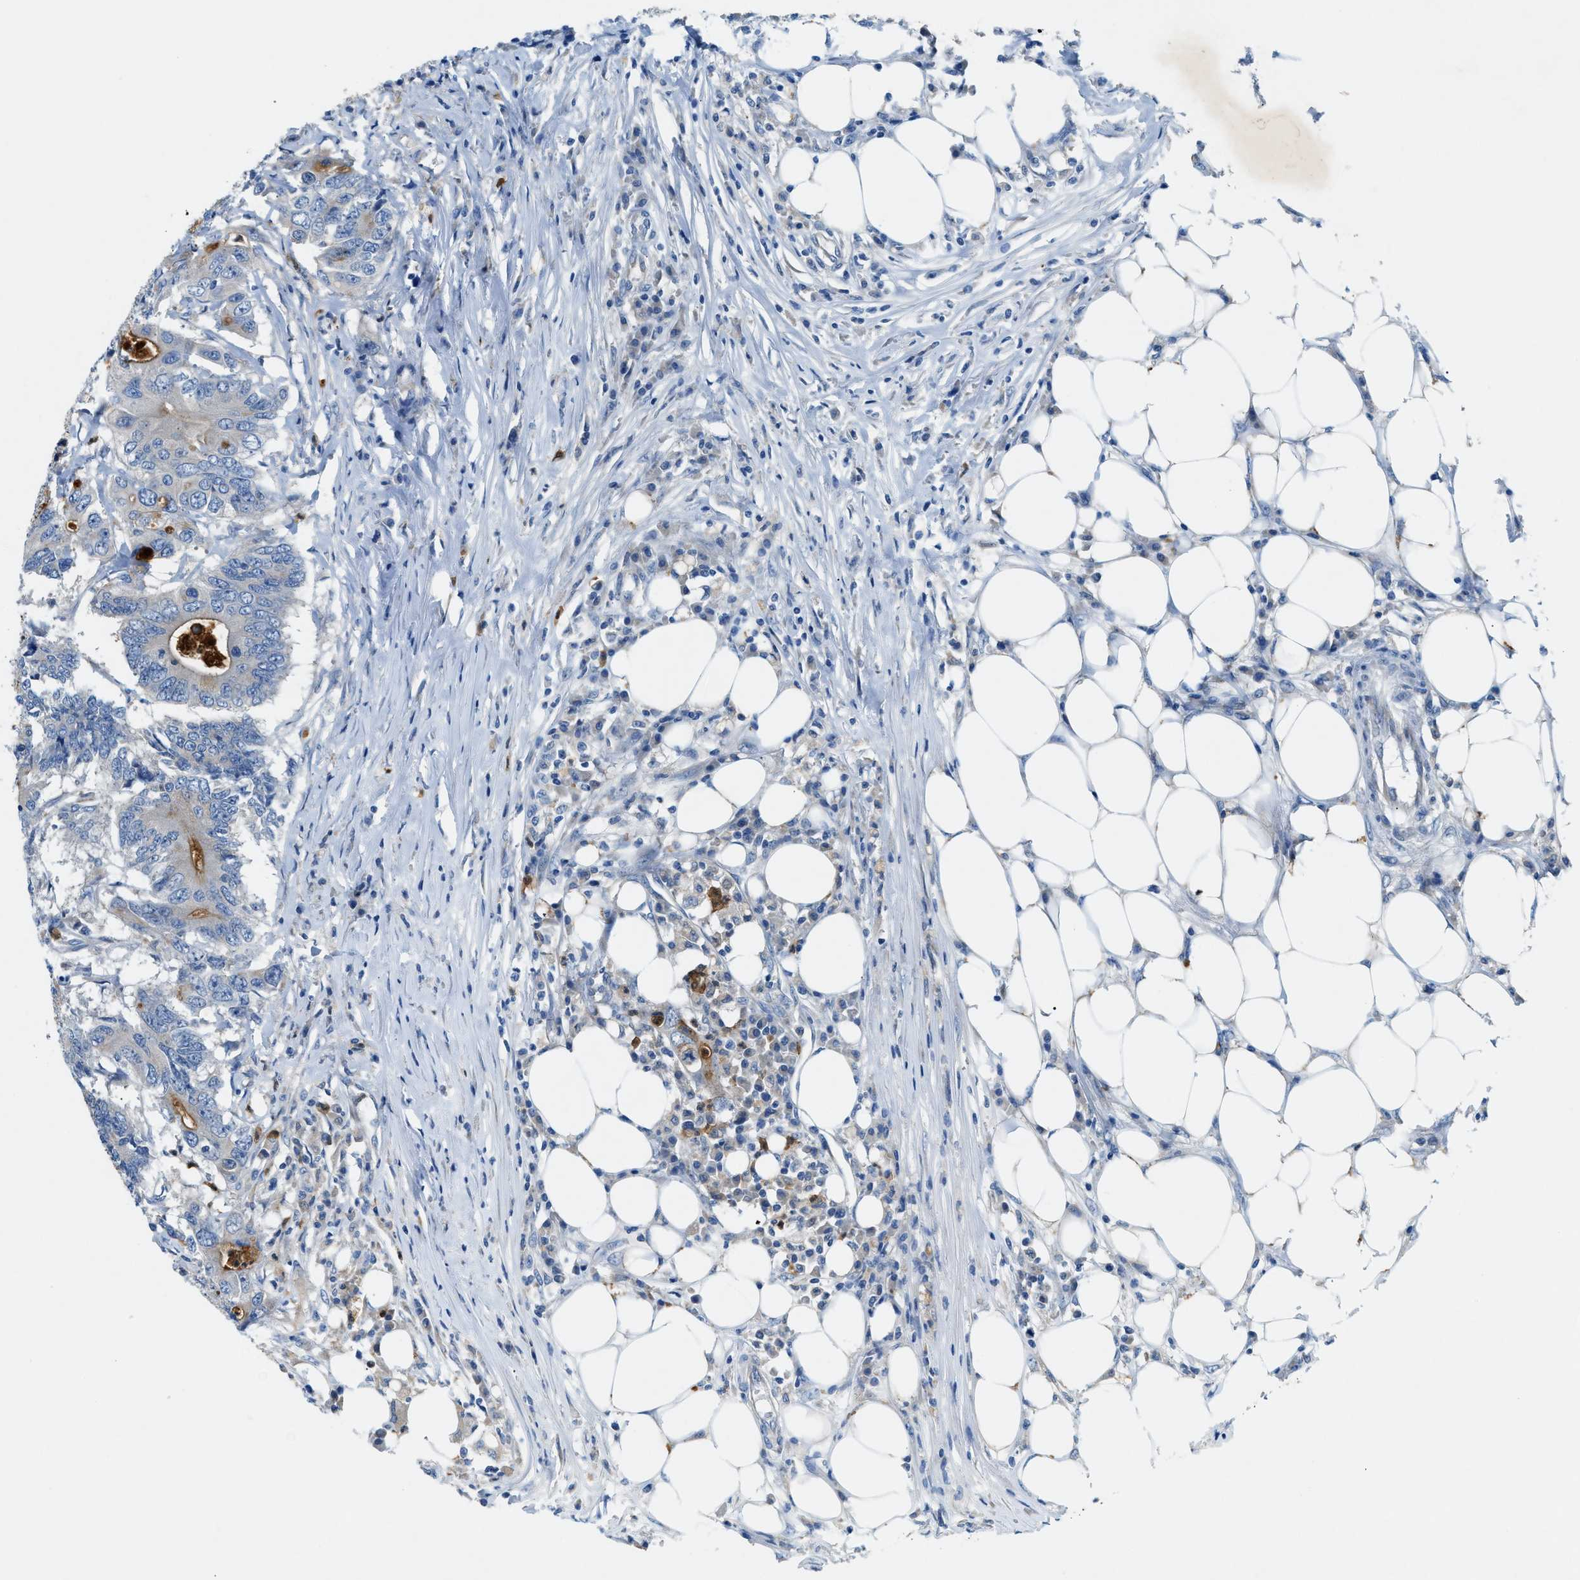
{"staining": {"intensity": "moderate", "quantity": "<25%", "location": "cytoplasmic/membranous"}, "tissue": "colorectal cancer", "cell_type": "Tumor cells", "image_type": "cancer", "snomed": [{"axis": "morphology", "description": "Adenocarcinoma, NOS"}, {"axis": "topography", "description": "Colon"}], "caption": "There is low levels of moderate cytoplasmic/membranous expression in tumor cells of adenocarcinoma (colorectal), as demonstrated by immunohistochemical staining (brown color).", "gene": "ZDHHC13", "patient": {"sex": "male", "age": 71}}